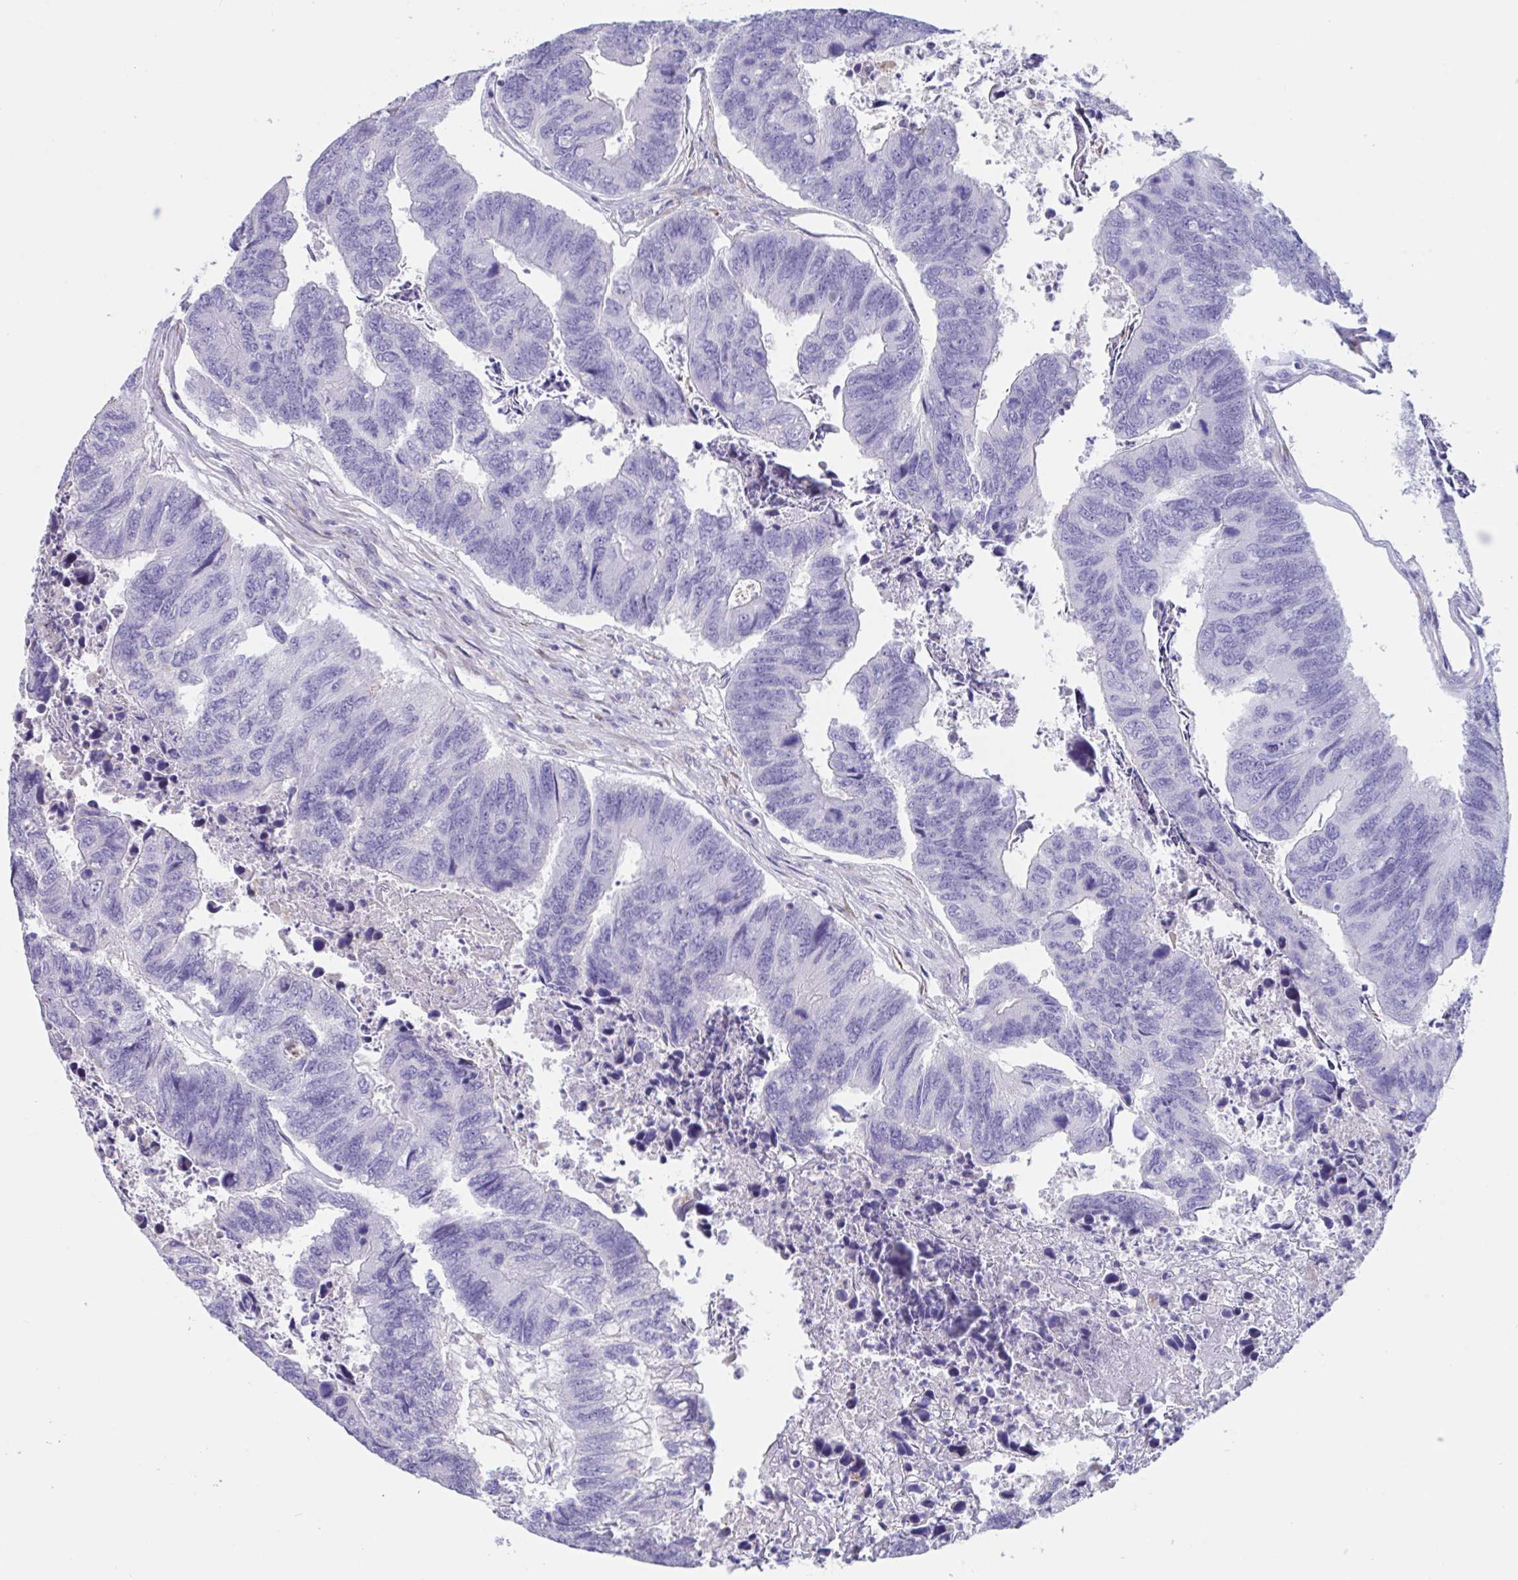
{"staining": {"intensity": "negative", "quantity": "none", "location": "none"}, "tissue": "colorectal cancer", "cell_type": "Tumor cells", "image_type": "cancer", "snomed": [{"axis": "morphology", "description": "Adenocarcinoma, NOS"}, {"axis": "topography", "description": "Colon"}], "caption": "Immunohistochemistry (IHC) of adenocarcinoma (colorectal) reveals no staining in tumor cells.", "gene": "TNNC1", "patient": {"sex": "female", "age": 67}}